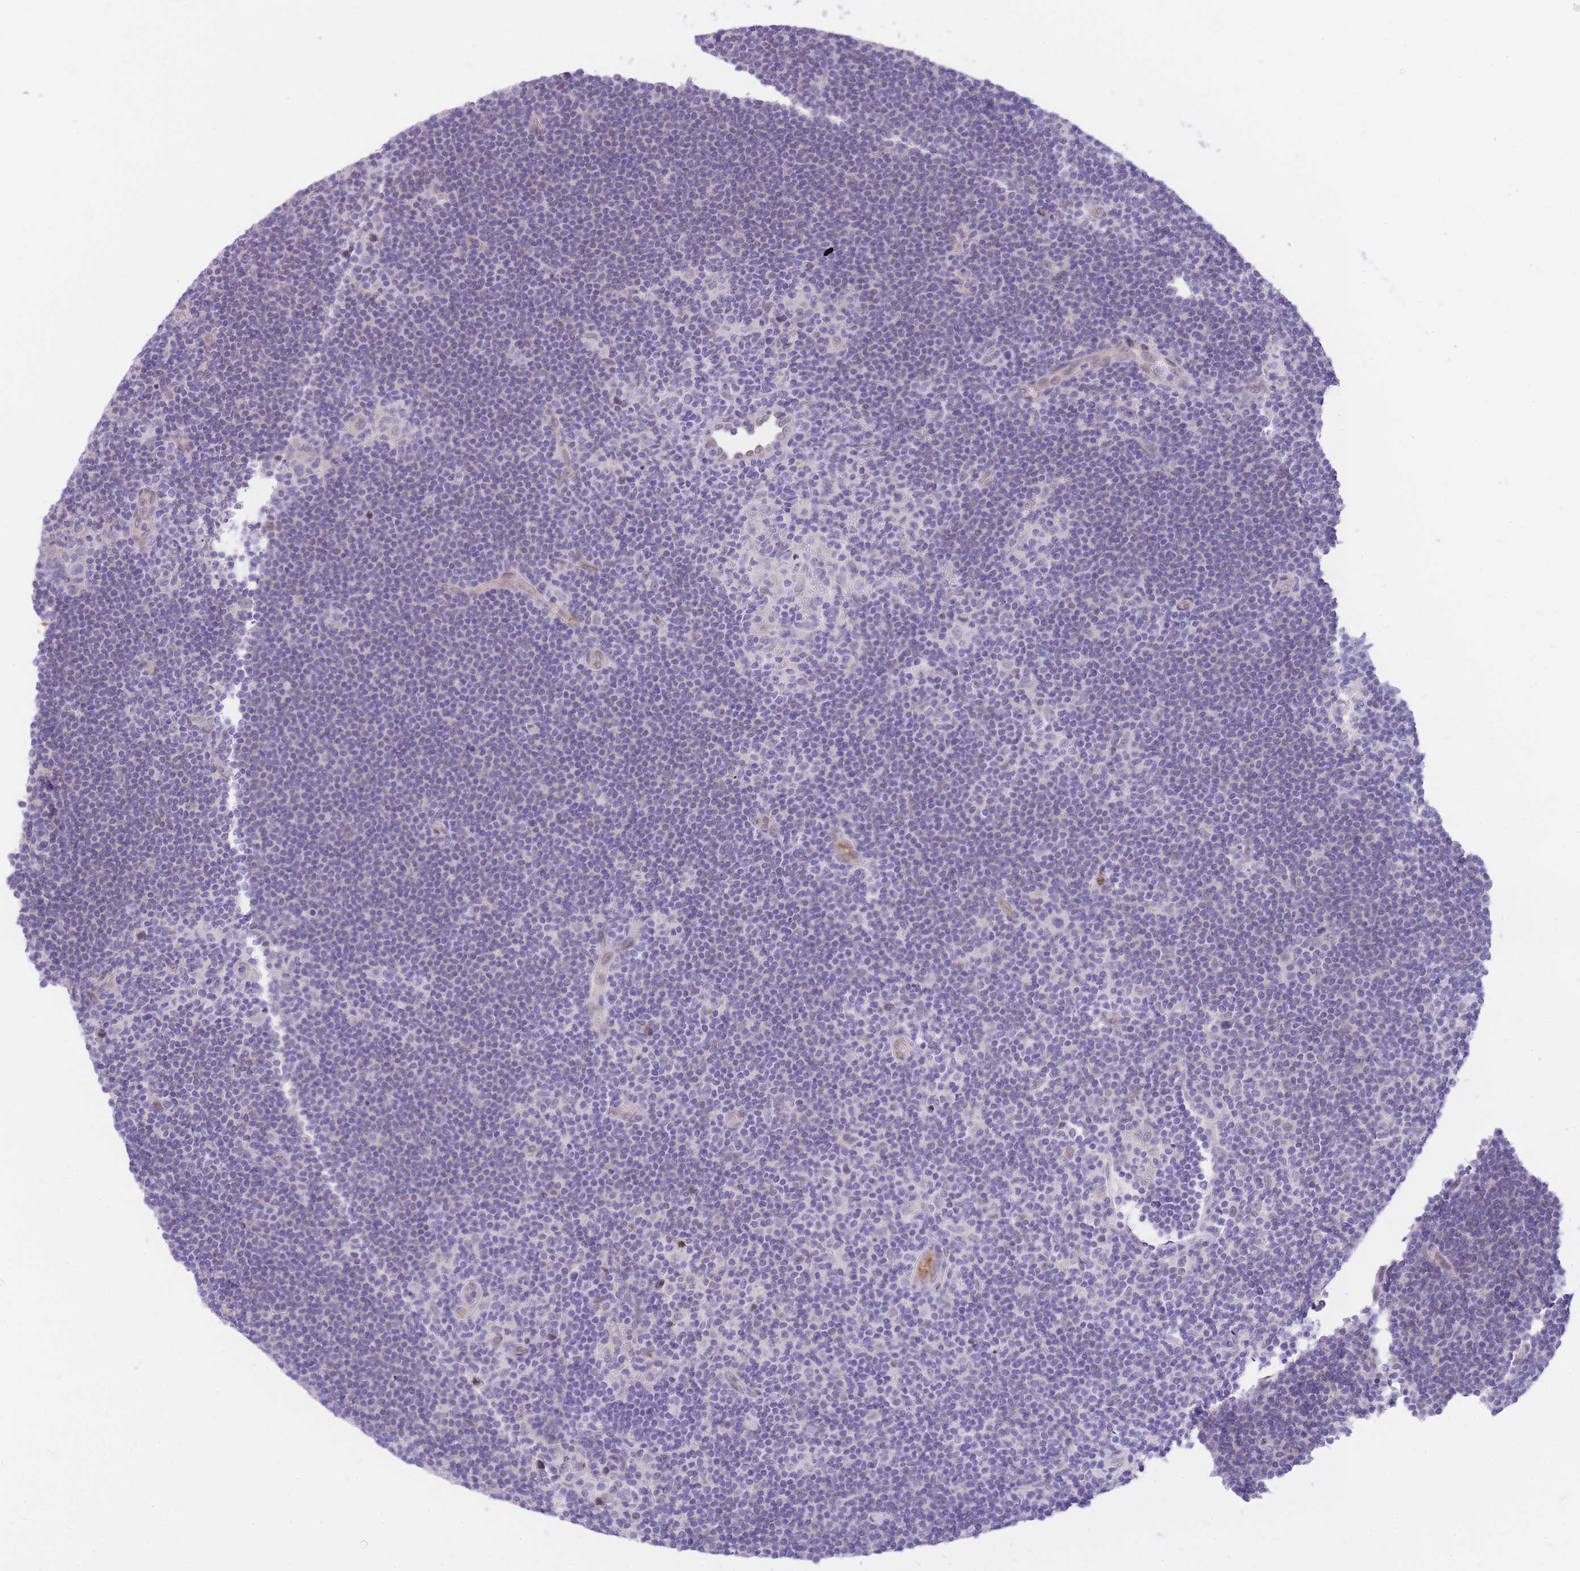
{"staining": {"intensity": "negative", "quantity": "none", "location": "none"}, "tissue": "lymphoma", "cell_type": "Tumor cells", "image_type": "cancer", "snomed": [{"axis": "morphology", "description": "Hodgkin's disease, NOS"}, {"axis": "topography", "description": "Lymph node"}], "caption": "The histopathology image shows no significant staining in tumor cells of lymphoma. The staining is performed using DAB (3,3'-diaminobenzidine) brown chromogen with nuclei counter-stained in using hematoxylin.", "gene": "HOOK2", "patient": {"sex": "female", "age": 57}}